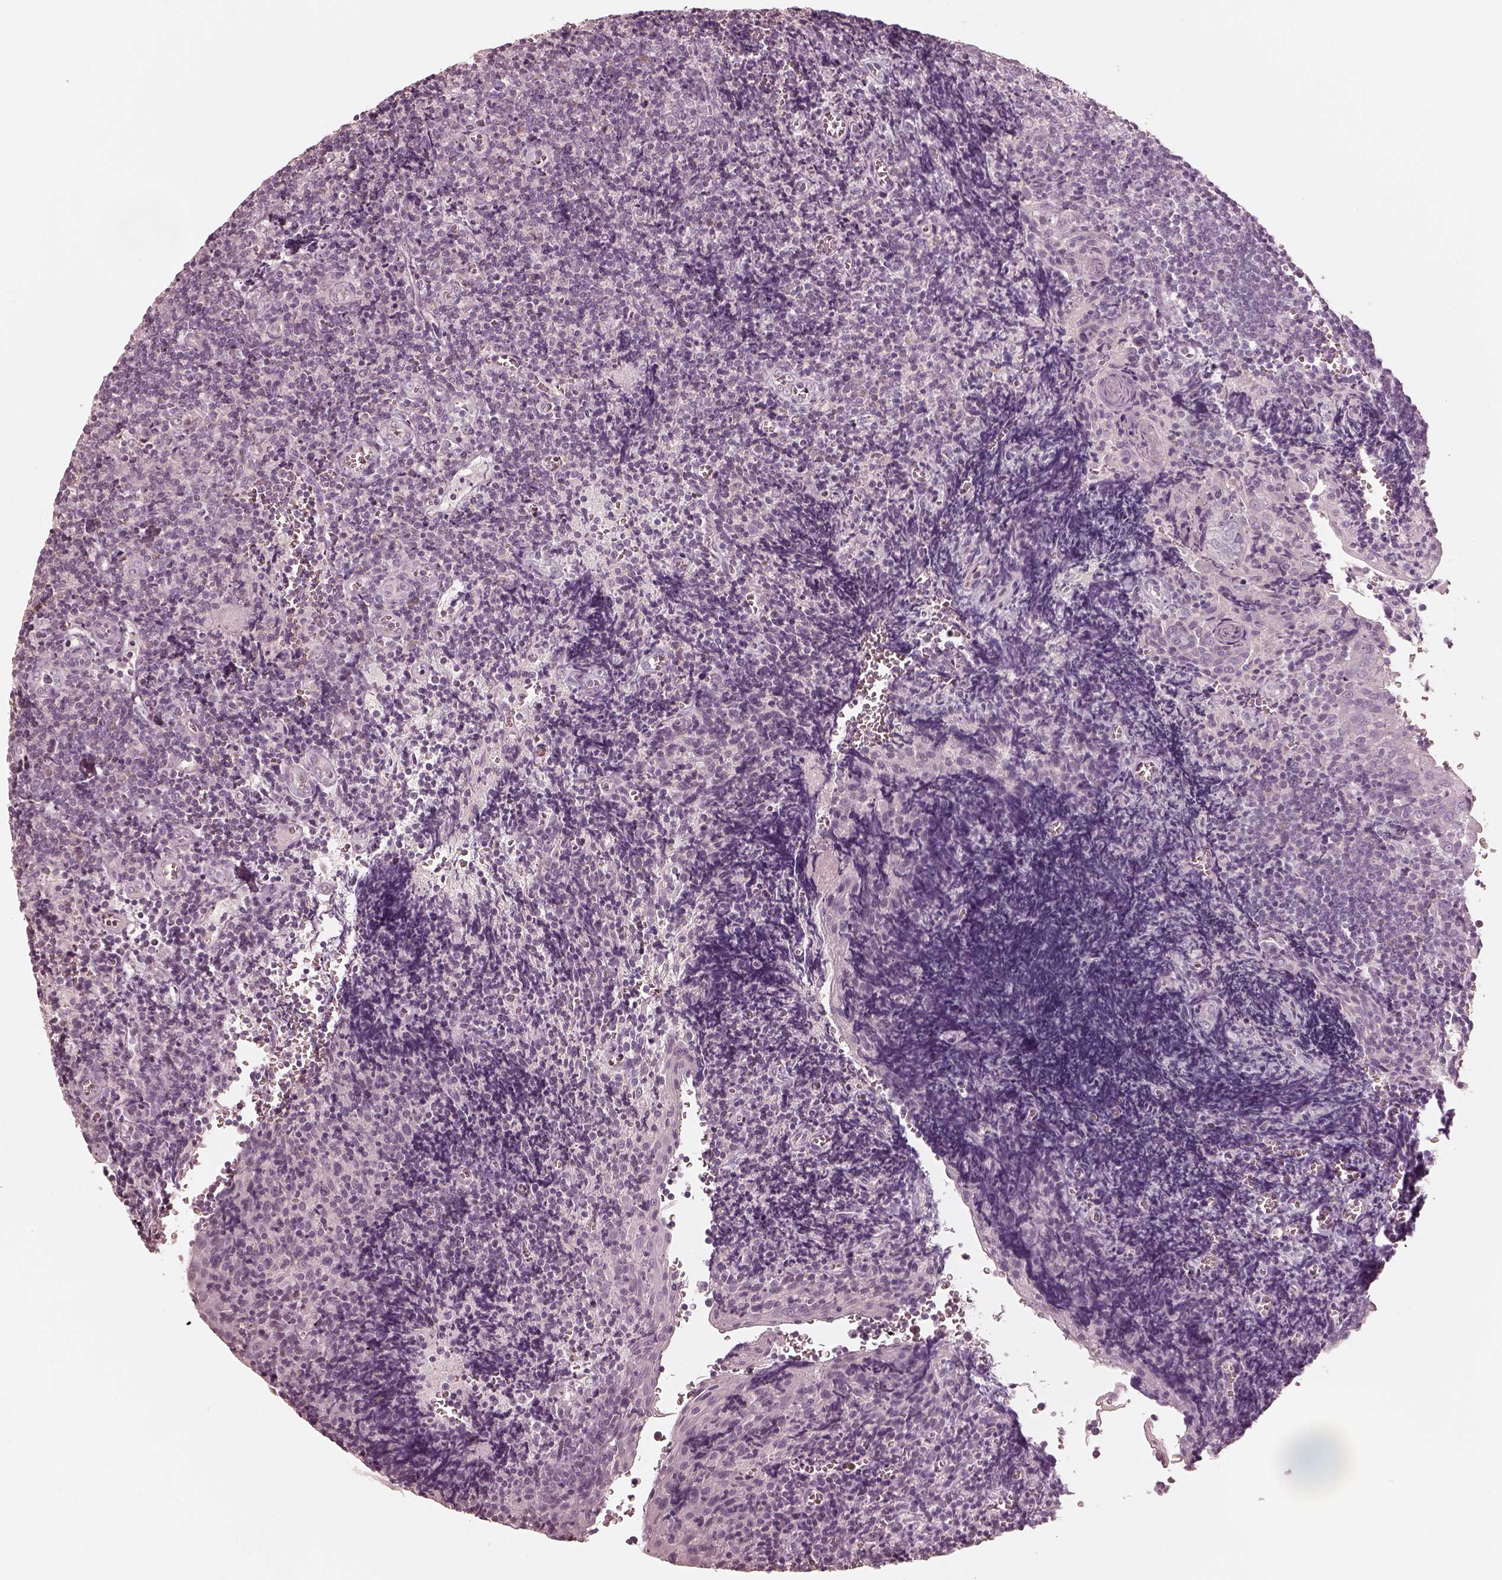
{"staining": {"intensity": "negative", "quantity": "none", "location": "none"}, "tissue": "tonsil", "cell_type": "Germinal center cells", "image_type": "normal", "snomed": [{"axis": "morphology", "description": "Normal tissue, NOS"}, {"axis": "morphology", "description": "Inflammation, NOS"}, {"axis": "topography", "description": "Tonsil"}], "caption": "Immunohistochemistry (IHC) of unremarkable human tonsil exhibits no expression in germinal center cells.", "gene": "ANKLE1", "patient": {"sex": "female", "age": 31}}